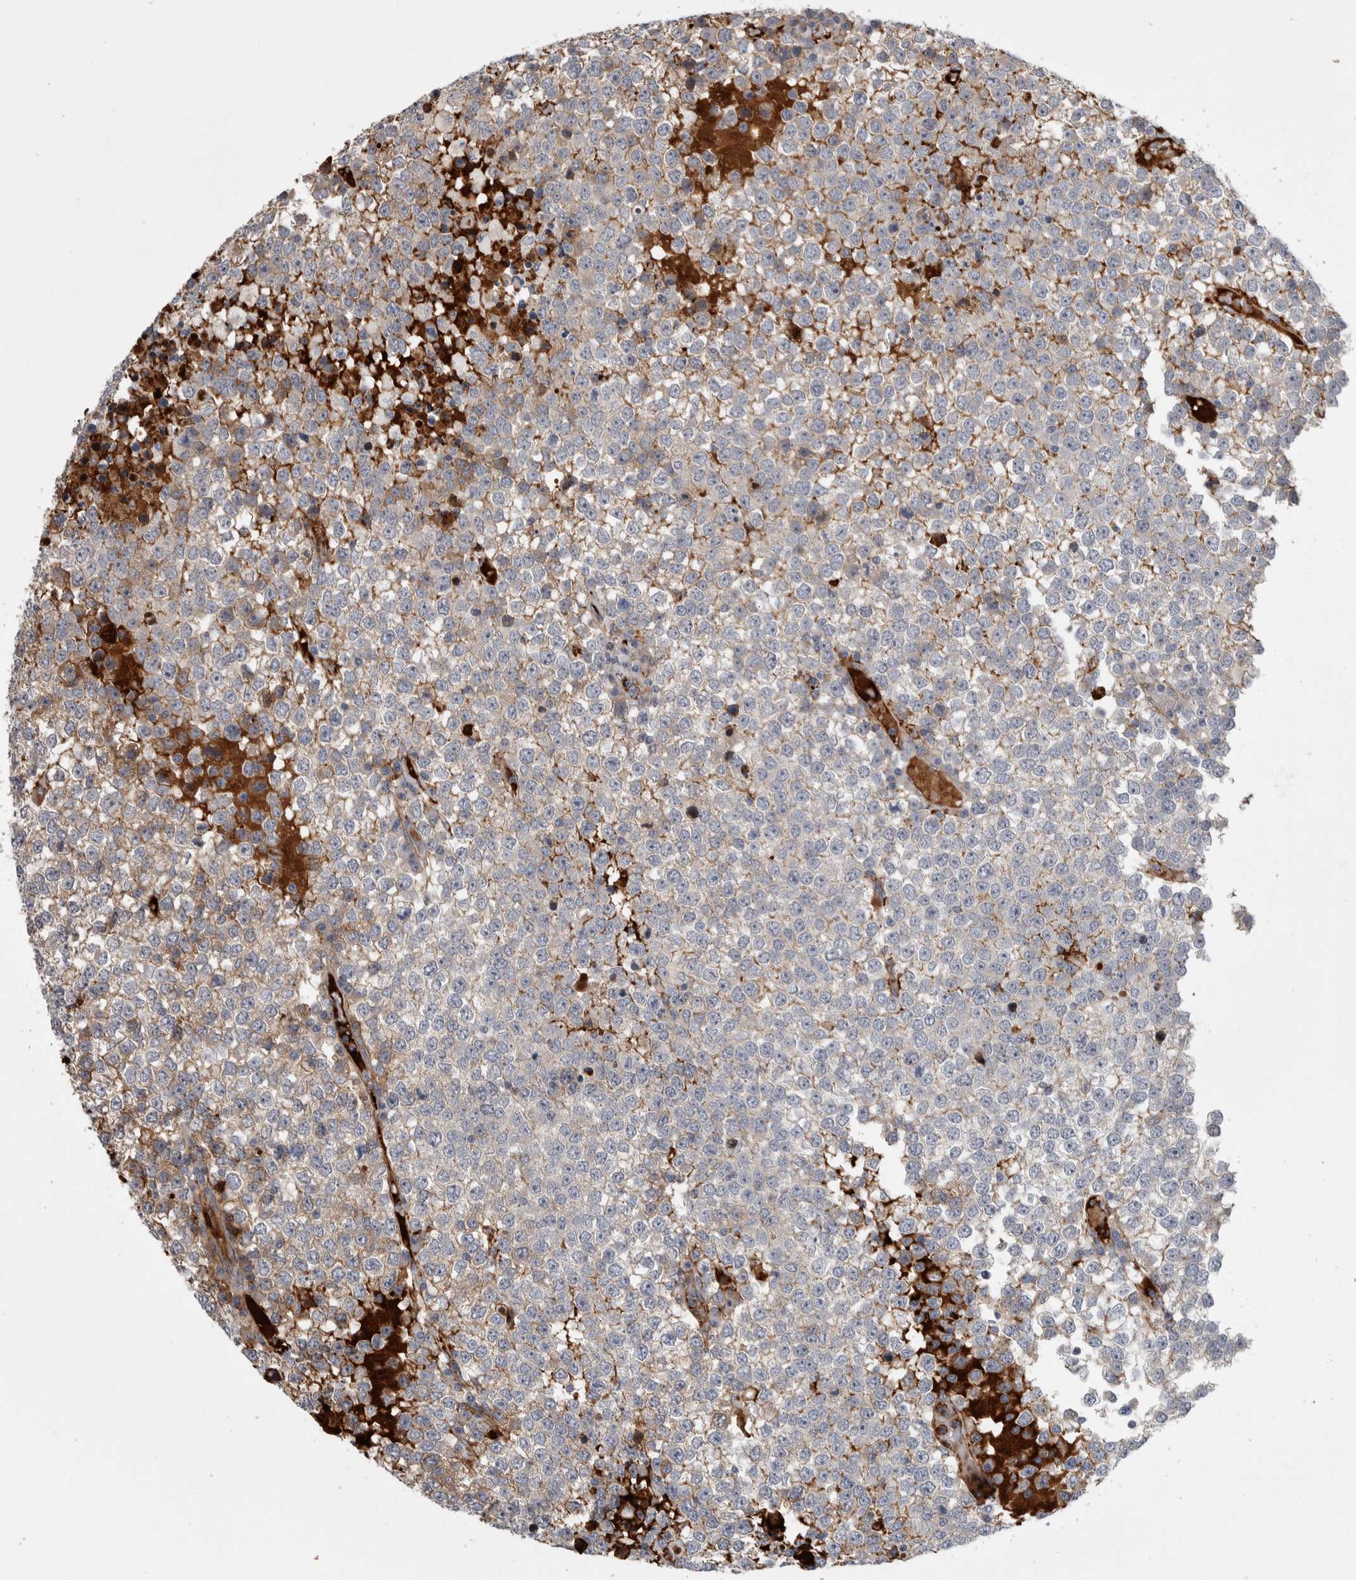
{"staining": {"intensity": "weak", "quantity": "<25%", "location": "cytoplasmic/membranous"}, "tissue": "testis cancer", "cell_type": "Tumor cells", "image_type": "cancer", "snomed": [{"axis": "morphology", "description": "Seminoma, NOS"}, {"axis": "topography", "description": "Testis"}], "caption": "A histopathology image of testis cancer stained for a protein reveals no brown staining in tumor cells.", "gene": "PSMG3", "patient": {"sex": "male", "age": 65}}